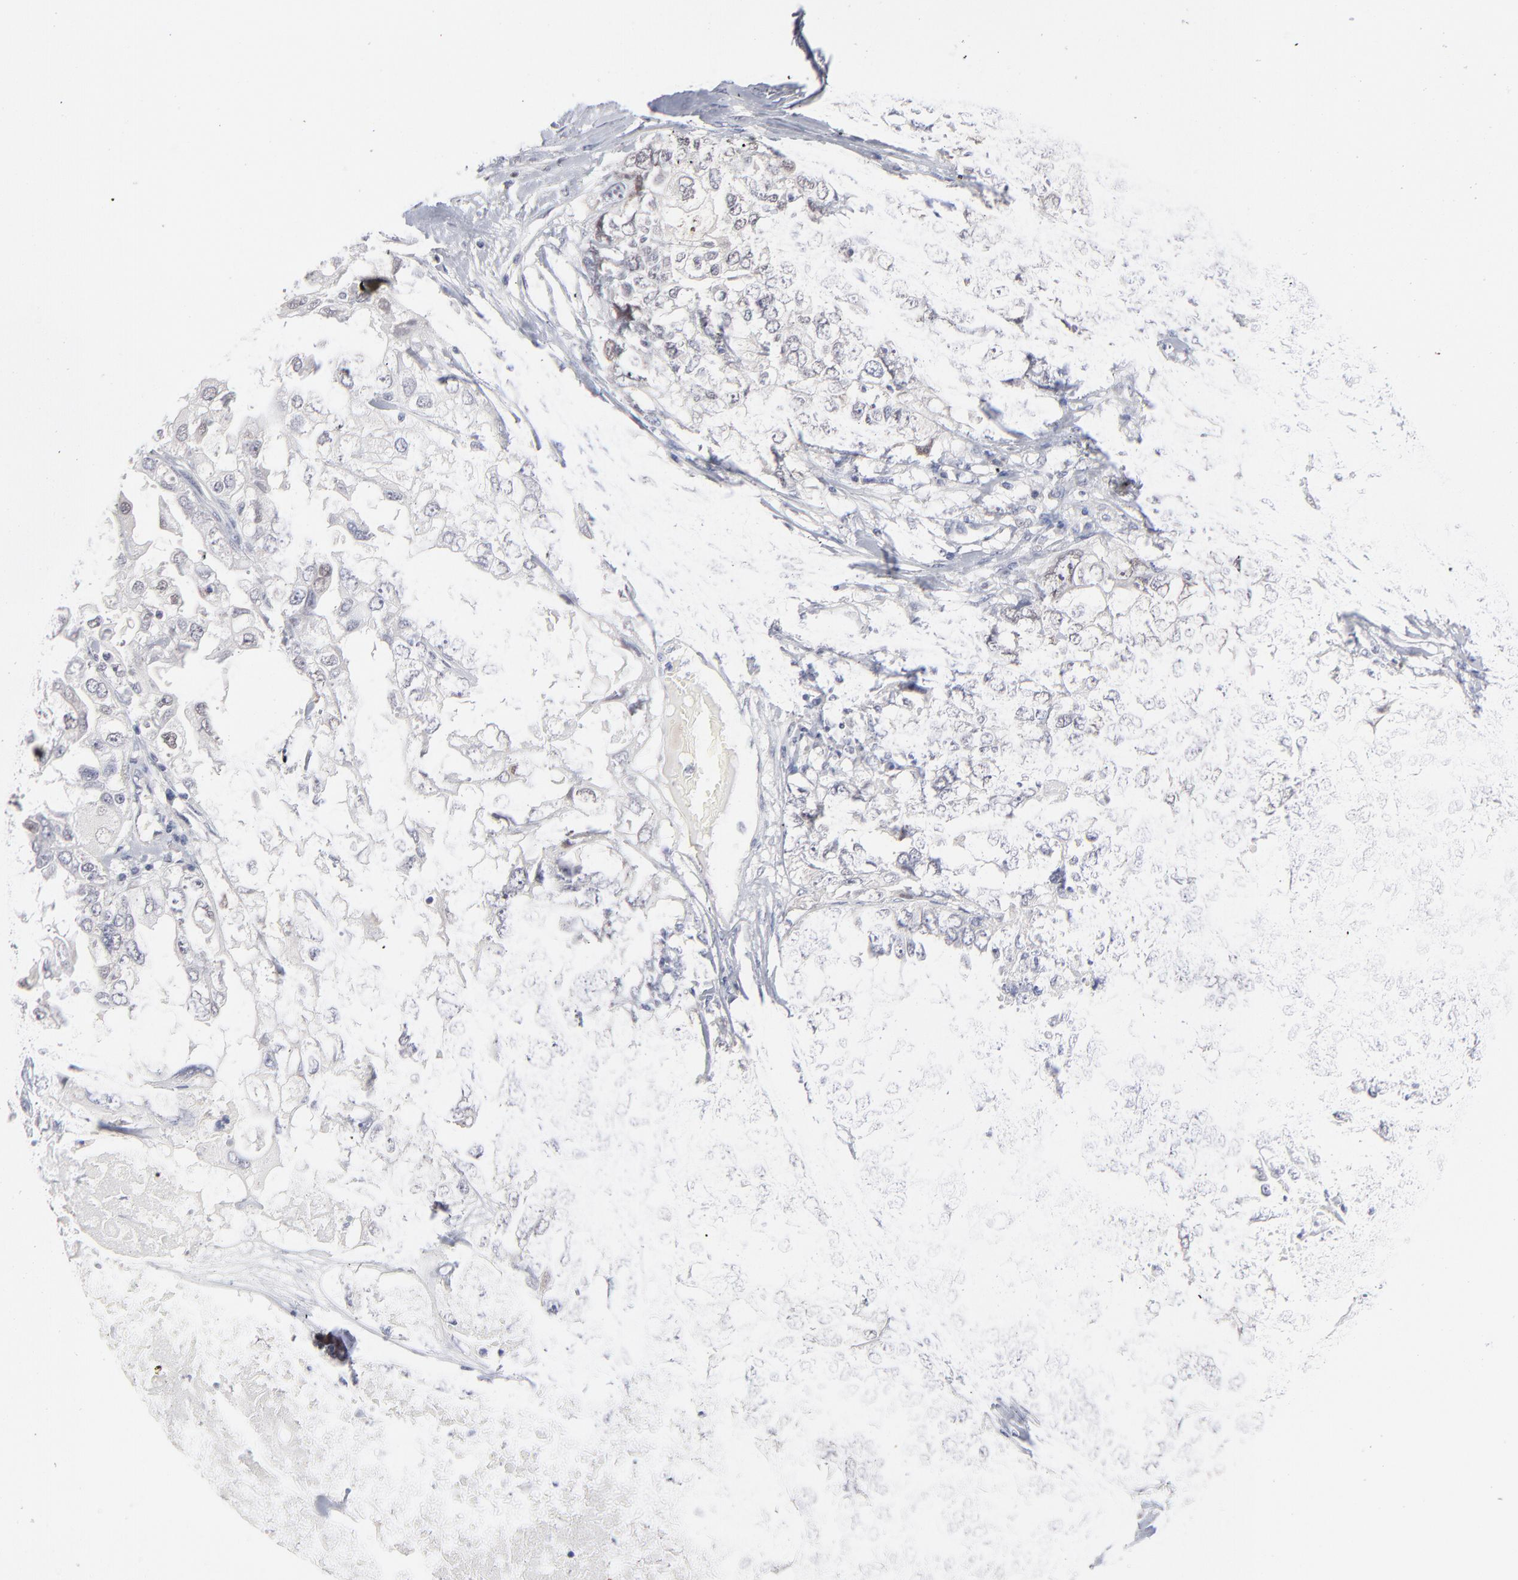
{"staining": {"intensity": "negative", "quantity": "none", "location": "none"}, "tissue": "ovarian cancer", "cell_type": "Tumor cells", "image_type": "cancer", "snomed": [{"axis": "morphology", "description": "Cystadenocarcinoma, serous, NOS"}, {"axis": "topography", "description": "Ovary"}], "caption": "Immunohistochemistry (IHC) photomicrograph of neoplastic tissue: ovarian cancer (serous cystadenocarcinoma) stained with DAB (3,3'-diaminobenzidine) shows no significant protein expression in tumor cells.", "gene": "RBM3", "patient": {"sex": "female", "age": 82}}